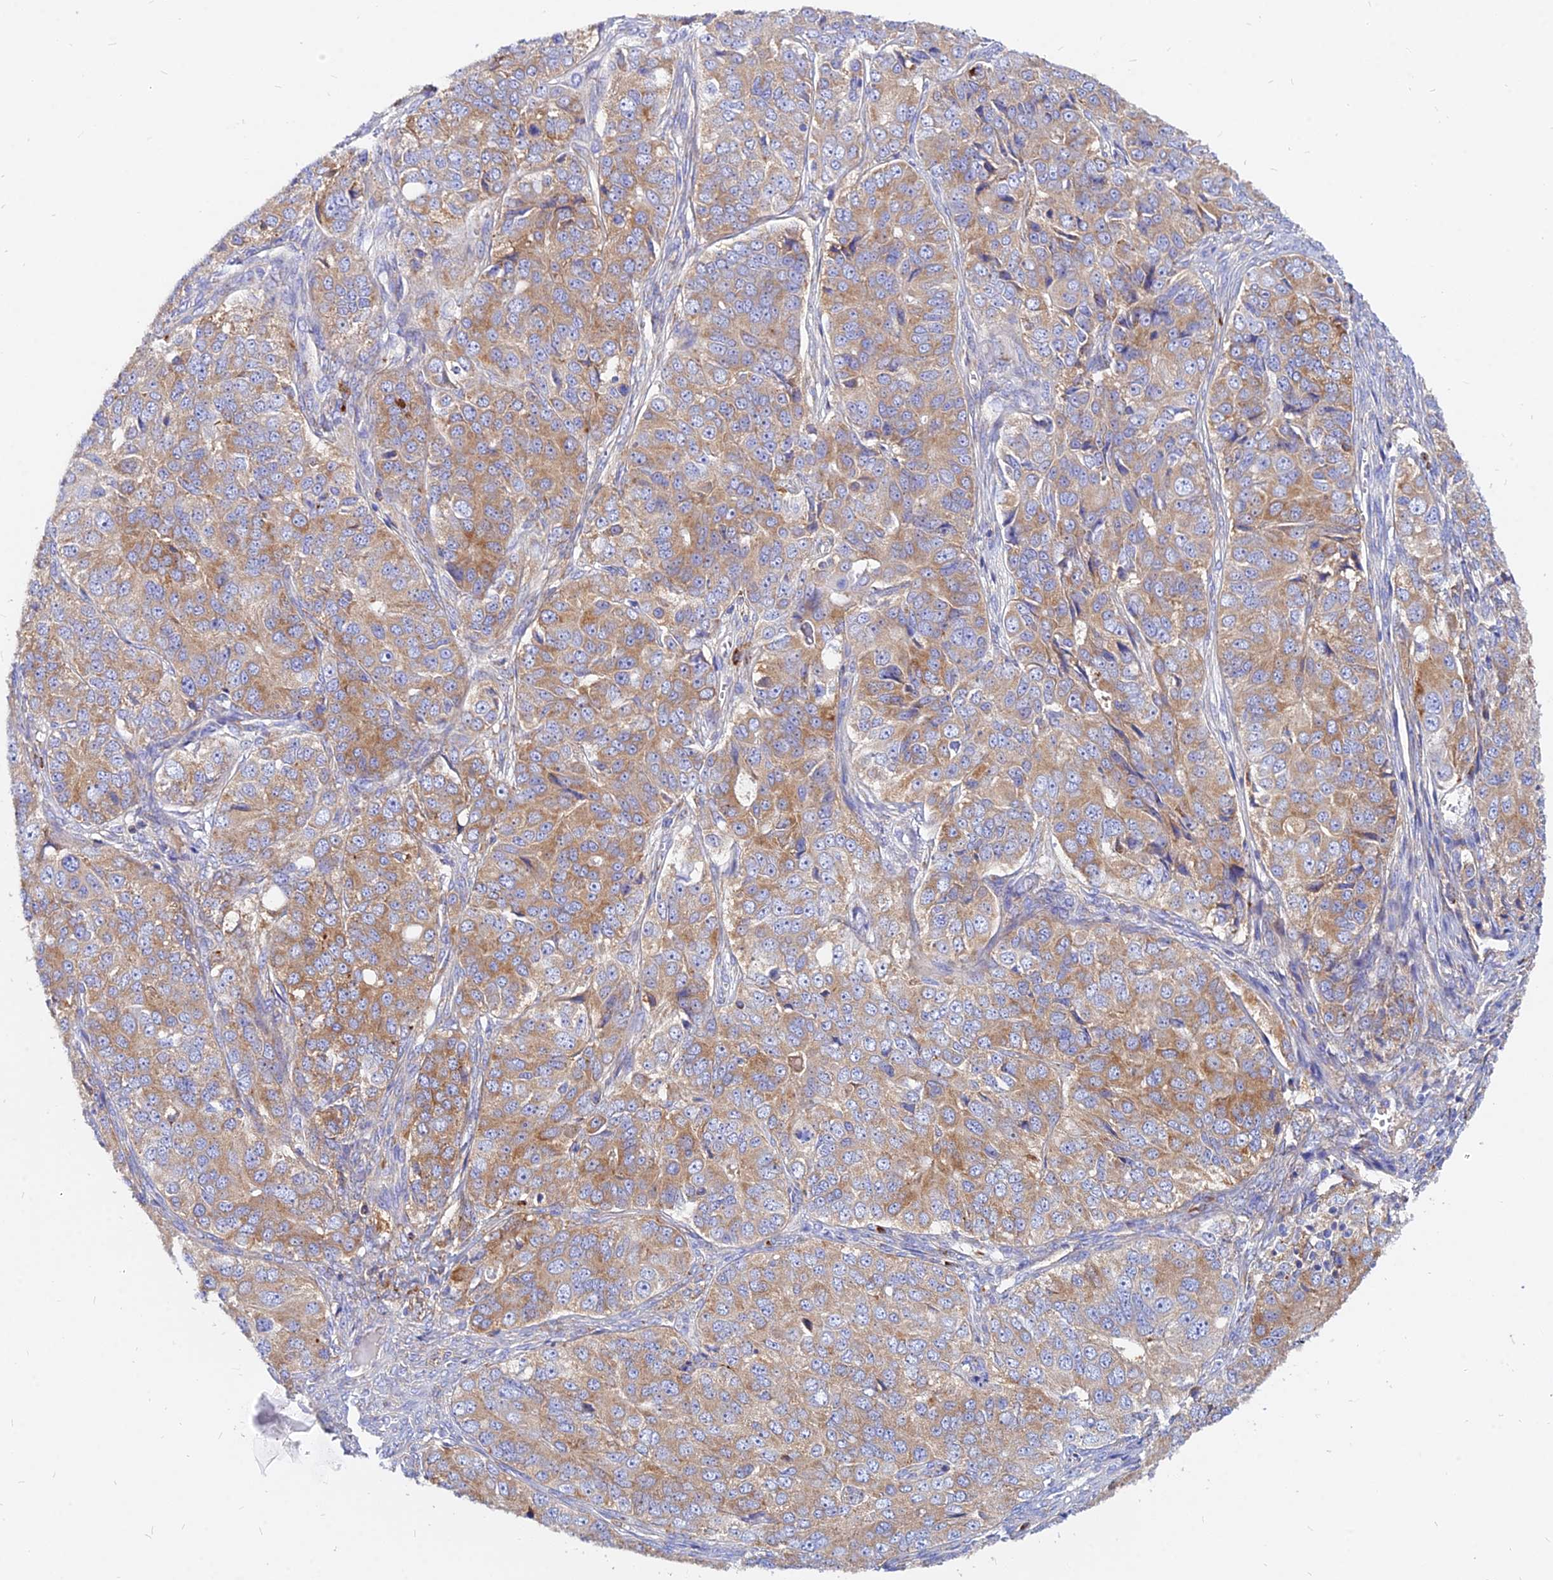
{"staining": {"intensity": "moderate", "quantity": ">75%", "location": "cytoplasmic/membranous"}, "tissue": "ovarian cancer", "cell_type": "Tumor cells", "image_type": "cancer", "snomed": [{"axis": "morphology", "description": "Carcinoma, endometroid"}, {"axis": "topography", "description": "Ovary"}], "caption": "Protein staining demonstrates moderate cytoplasmic/membranous expression in approximately >75% of tumor cells in ovarian endometroid carcinoma. Nuclei are stained in blue.", "gene": "AGTRAP", "patient": {"sex": "female", "age": 51}}